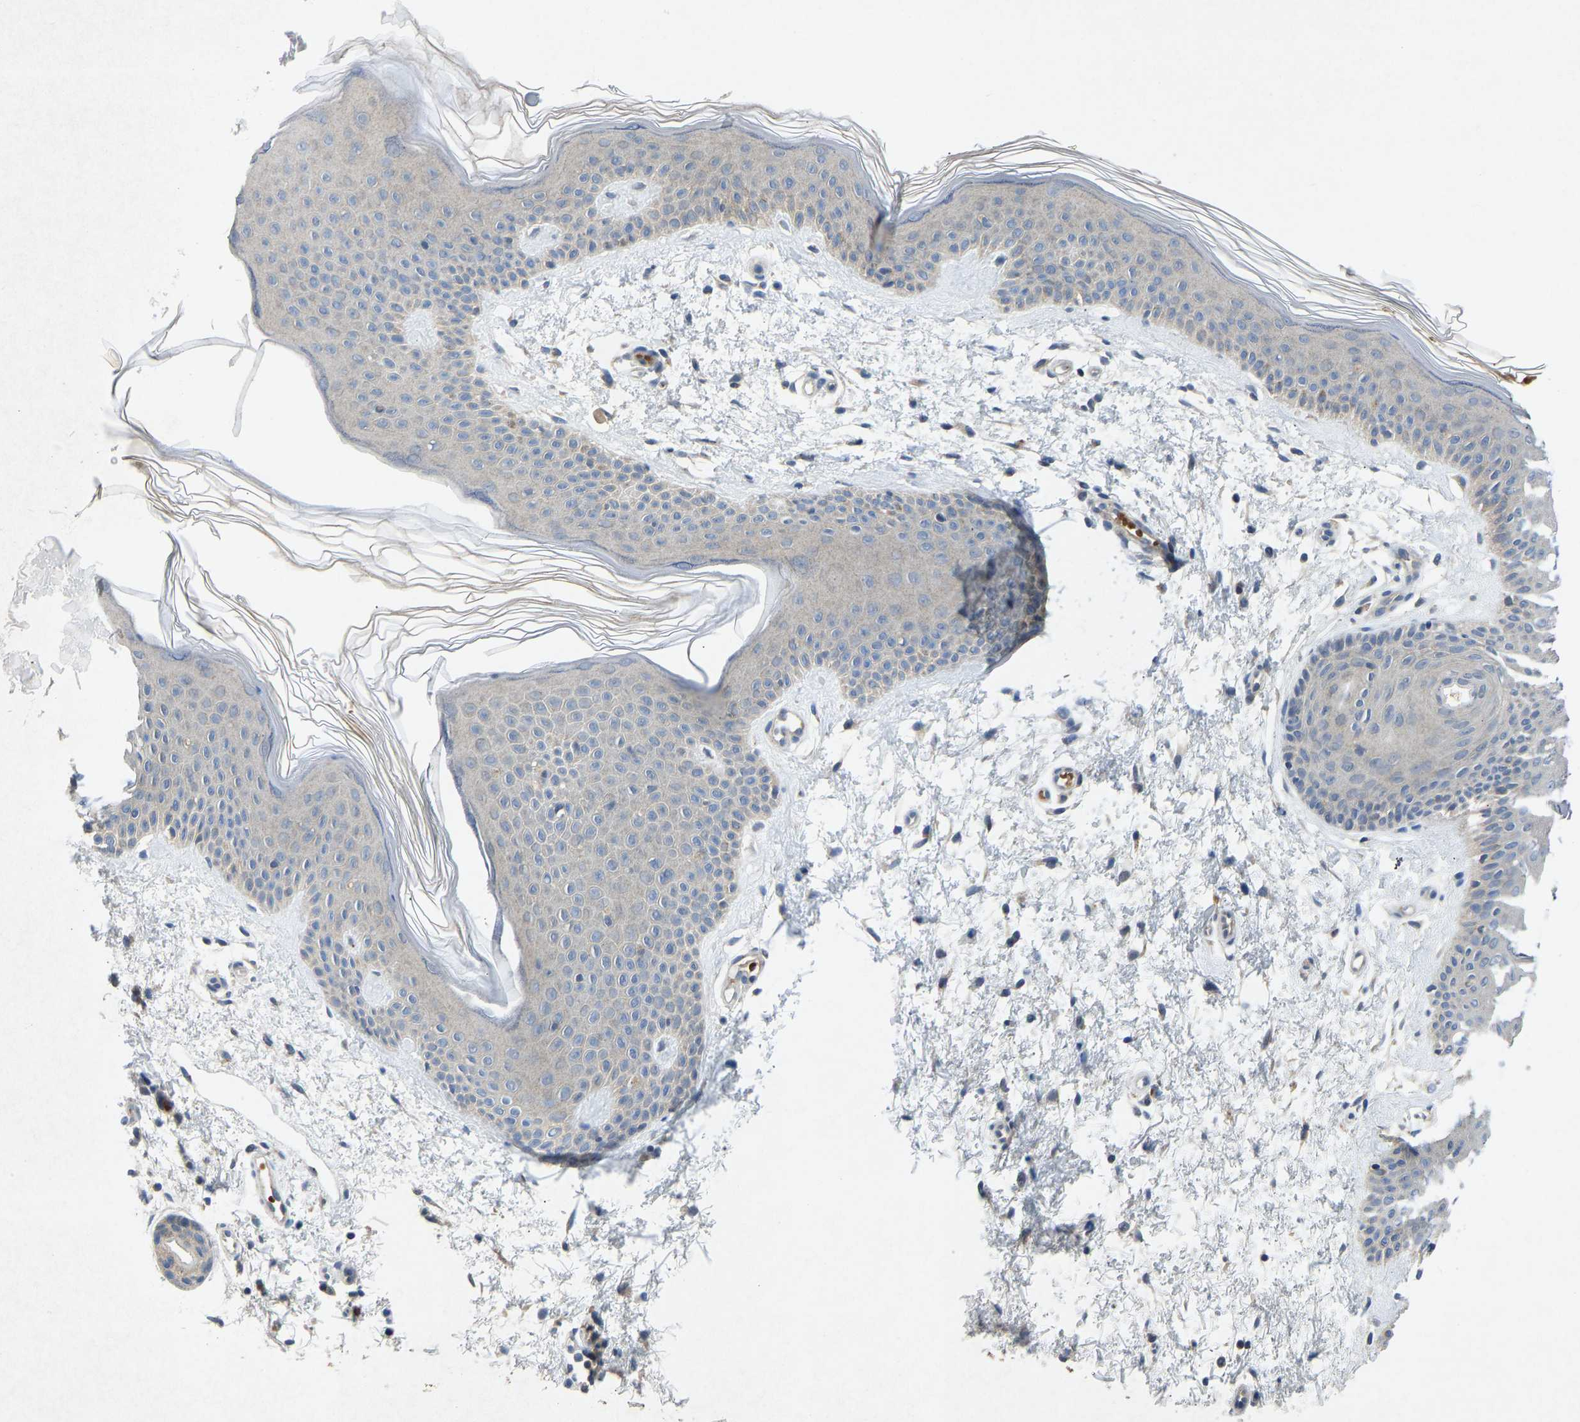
{"staining": {"intensity": "weak", "quantity": ">75%", "location": "cytoplasmic/membranous"}, "tissue": "skin", "cell_type": "Fibroblasts", "image_type": "normal", "snomed": [{"axis": "morphology", "description": "Normal tissue, NOS"}, {"axis": "morphology", "description": "Malignant melanoma, NOS"}, {"axis": "topography", "description": "Skin"}], "caption": "A brown stain highlights weak cytoplasmic/membranous positivity of a protein in fibroblasts of normal skin. The protein is stained brown, and the nuclei are stained in blue (DAB (3,3'-diaminobenzidine) IHC with brightfield microscopy, high magnification).", "gene": "PDE7A", "patient": {"sex": "male", "age": 83}}